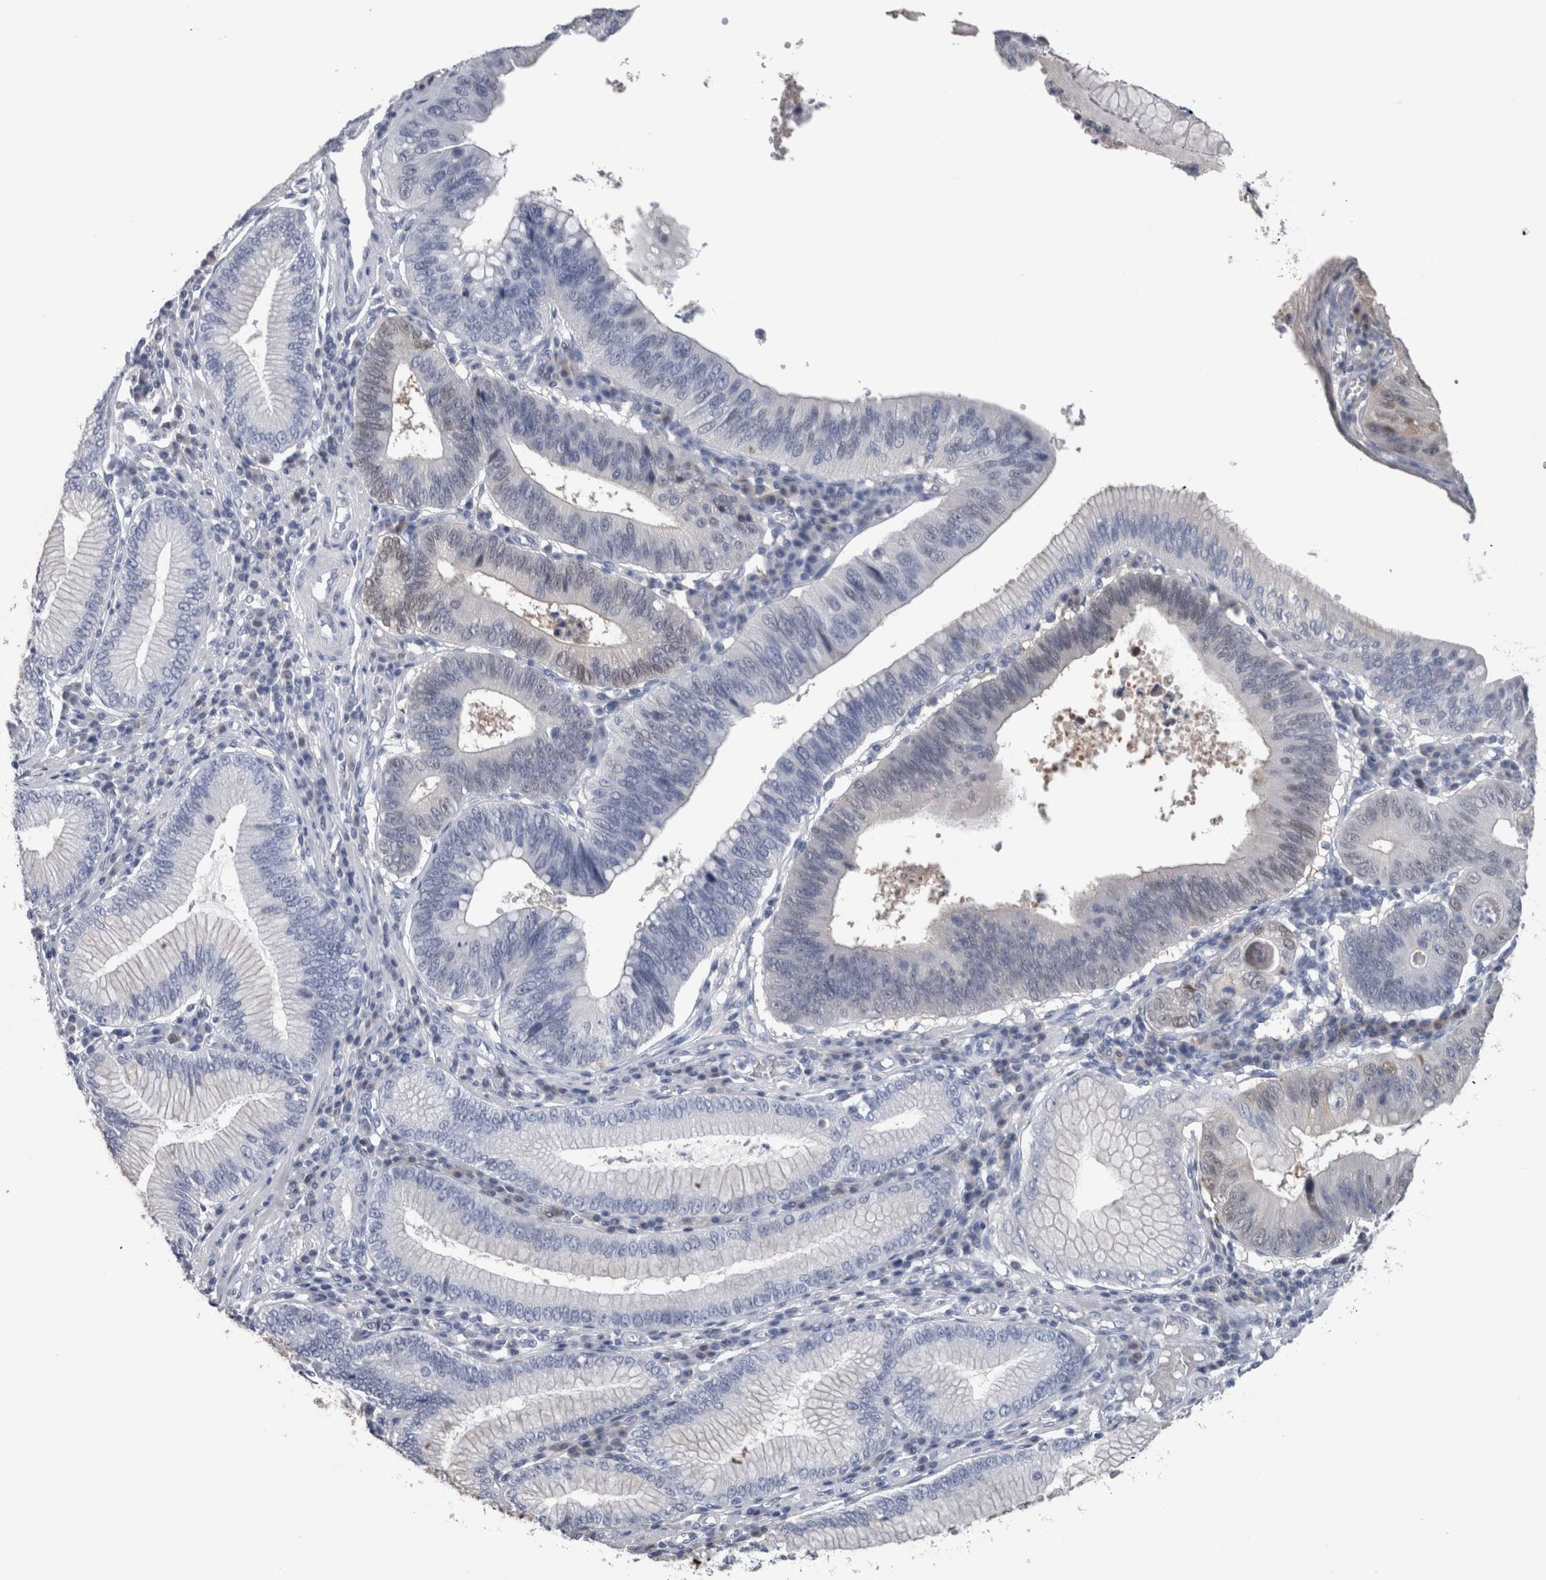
{"staining": {"intensity": "negative", "quantity": "none", "location": "none"}, "tissue": "stomach cancer", "cell_type": "Tumor cells", "image_type": "cancer", "snomed": [{"axis": "morphology", "description": "Adenocarcinoma, NOS"}, {"axis": "topography", "description": "Stomach"}], "caption": "Human adenocarcinoma (stomach) stained for a protein using immunohistochemistry (IHC) shows no positivity in tumor cells.", "gene": "CA8", "patient": {"sex": "male", "age": 59}}